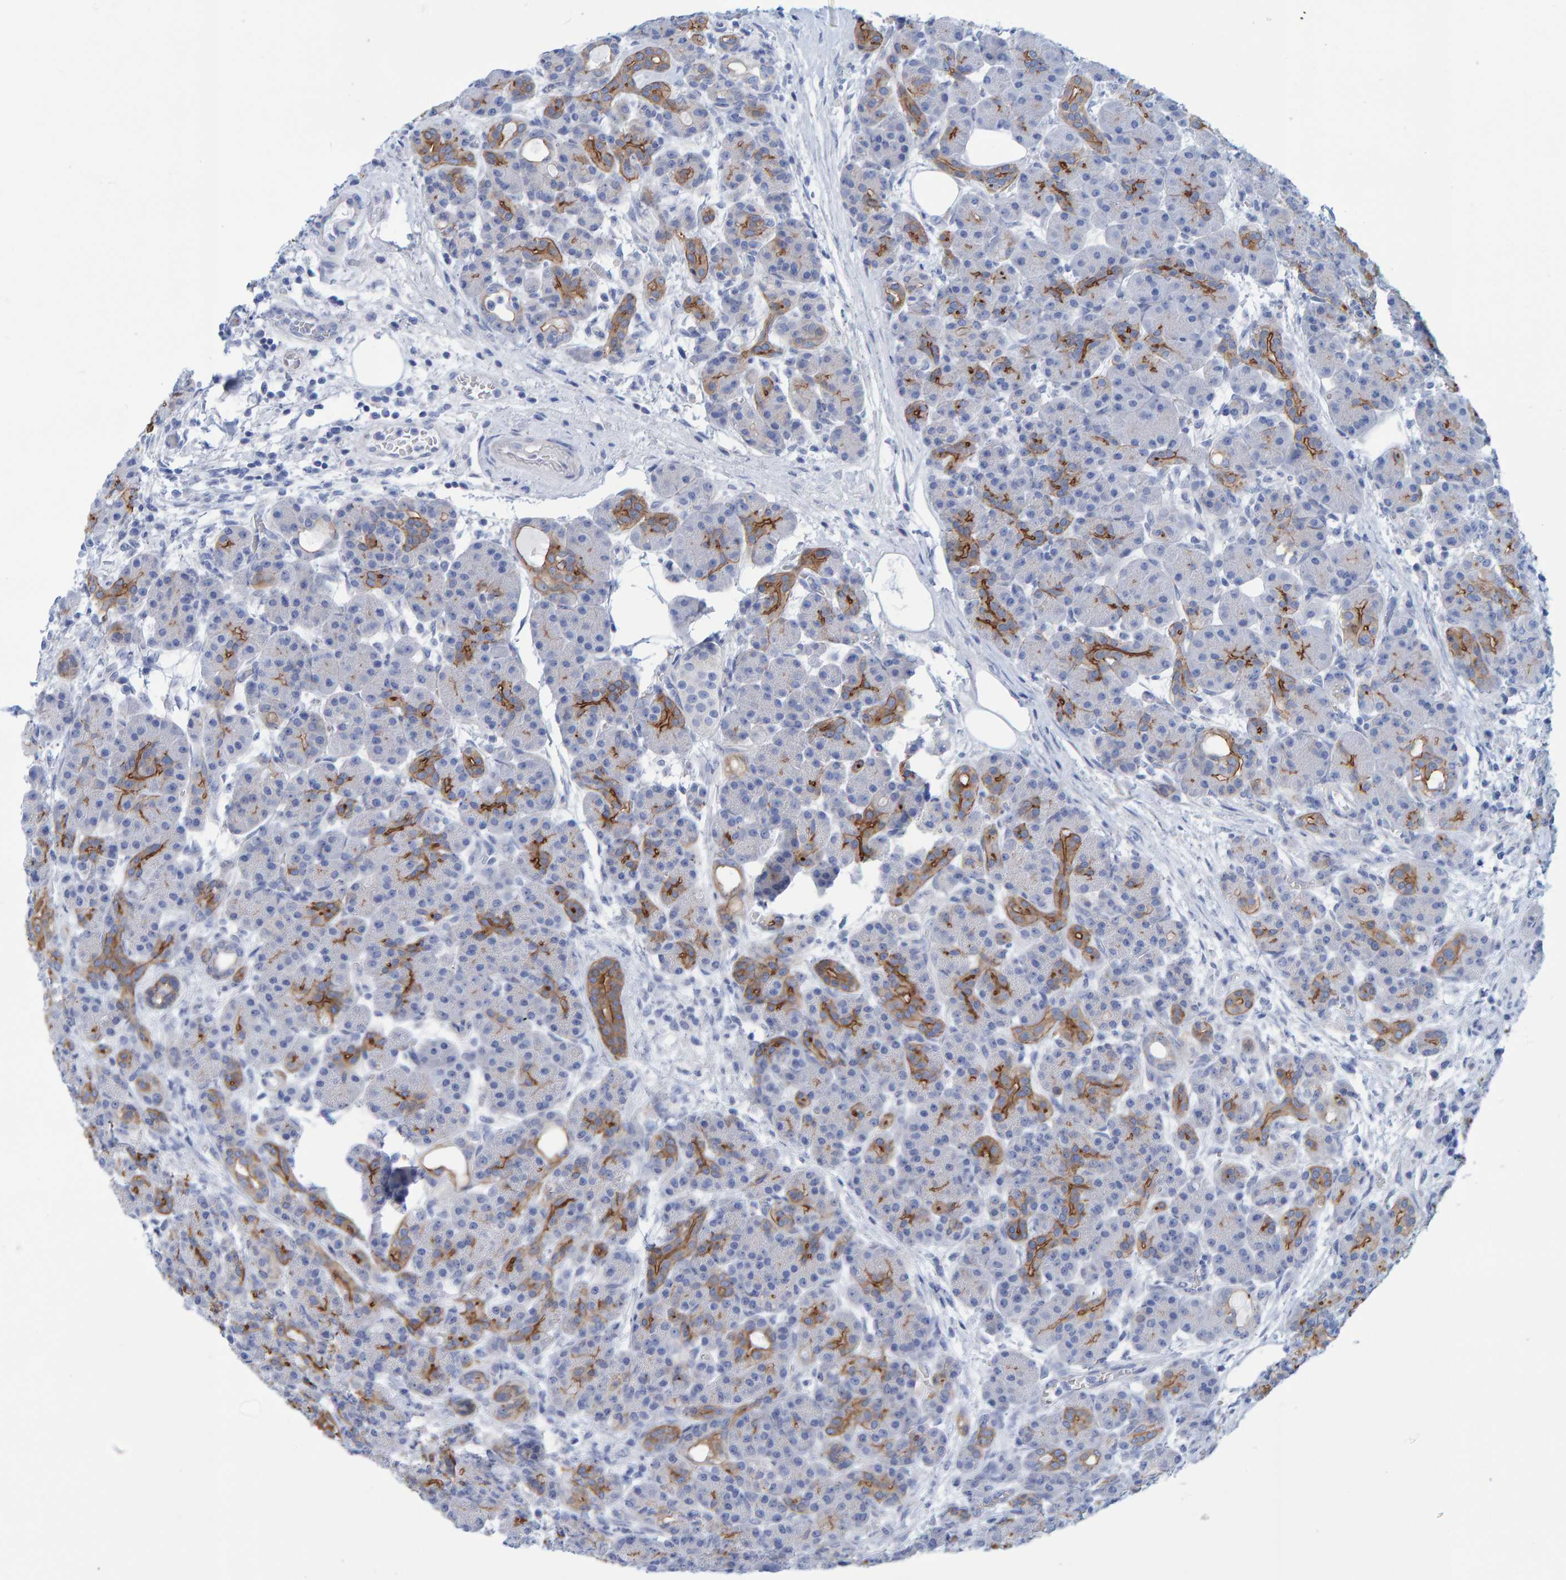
{"staining": {"intensity": "moderate", "quantity": "<25%", "location": "cytoplasmic/membranous"}, "tissue": "pancreas", "cell_type": "Exocrine glandular cells", "image_type": "normal", "snomed": [{"axis": "morphology", "description": "Normal tissue, NOS"}, {"axis": "topography", "description": "Pancreas"}], "caption": "An image of pancreas stained for a protein reveals moderate cytoplasmic/membranous brown staining in exocrine glandular cells.", "gene": "JAKMIP3", "patient": {"sex": "male", "age": 63}}